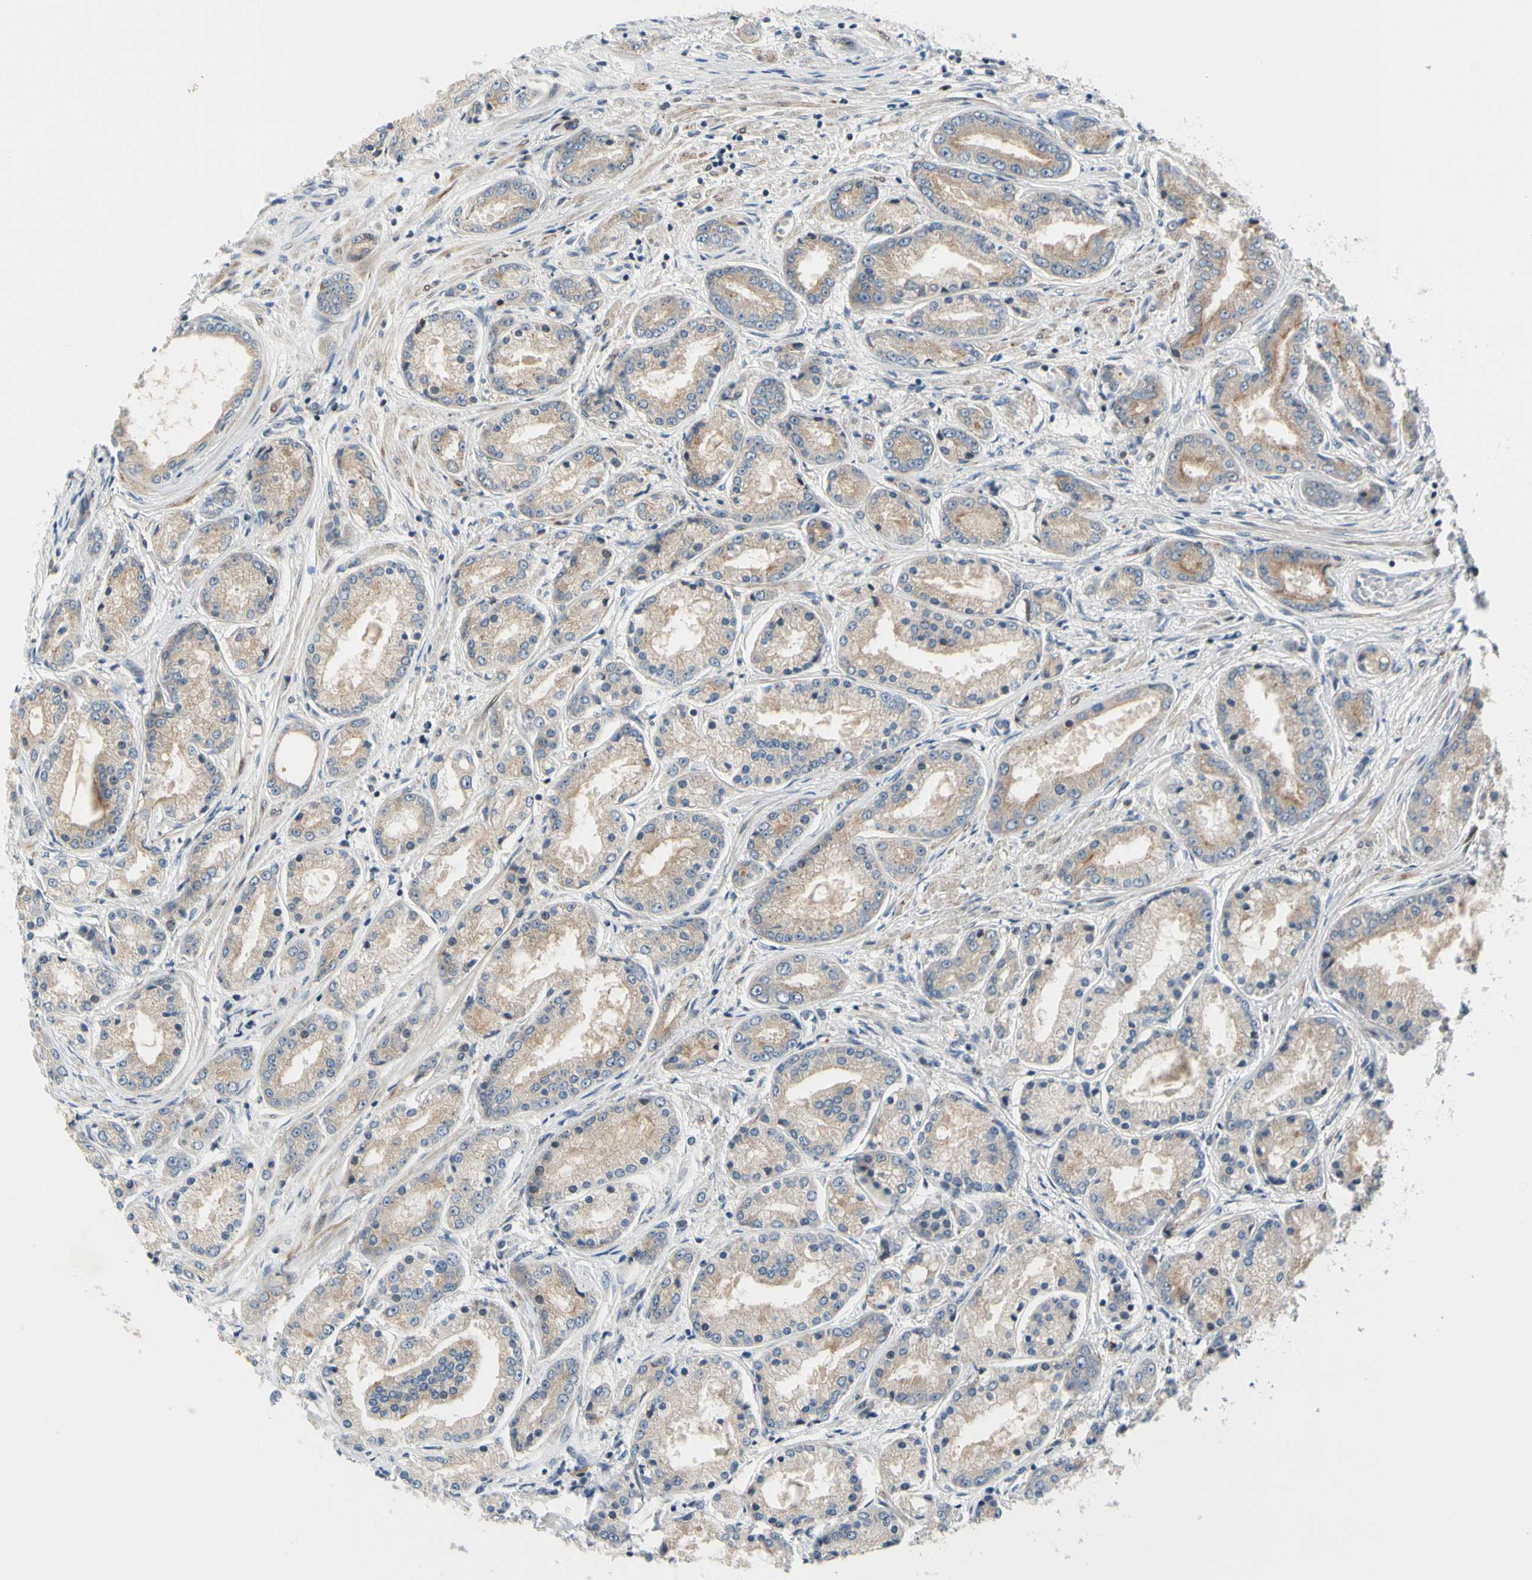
{"staining": {"intensity": "weak", "quantity": "25%-75%", "location": "cytoplasmic/membranous"}, "tissue": "prostate cancer", "cell_type": "Tumor cells", "image_type": "cancer", "snomed": [{"axis": "morphology", "description": "Adenocarcinoma, High grade"}, {"axis": "topography", "description": "Prostate"}], "caption": "Protein expression by immunohistochemistry (IHC) displays weak cytoplasmic/membranous positivity in approximately 25%-75% of tumor cells in prostate cancer (adenocarcinoma (high-grade)).", "gene": "NPDC1", "patient": {"sex": "male", "age": 59}}